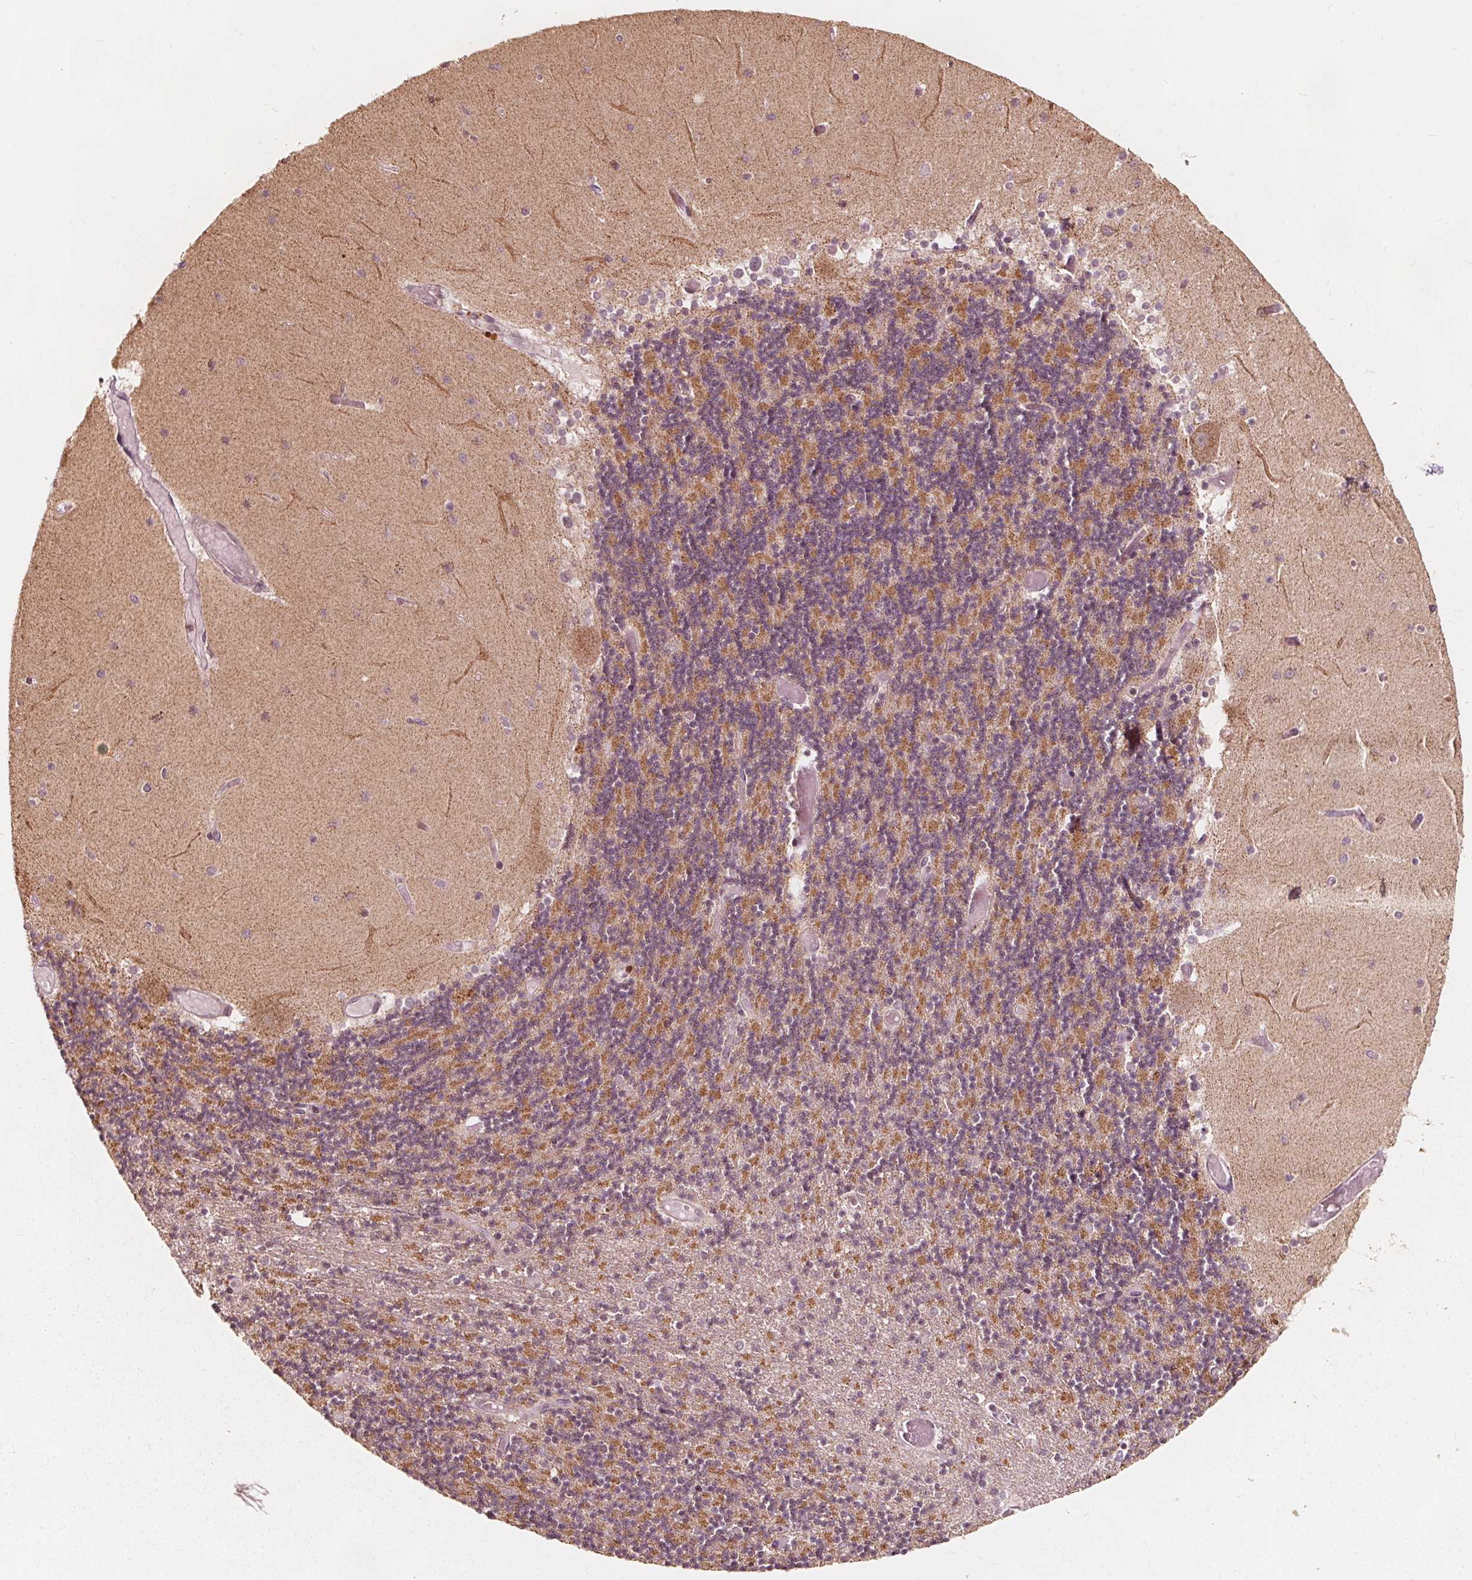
{"staining": {"intensity": "moderate", "quantity": "<25%", "location": "cytoplasmic/membranous"}, "tissue": "cerebellum", "cell_type": "Cells in granular layer", "image_type": "normal", "snomed": [{"axis": "morphology", "description": "Normal tissue, NOS"}, {"axis": "topography", "description": "Cerebellum"}], "caption": "Immunohistochemical staining of unremarkable cerebellum displays low levels of moderate cytoplasmic/membranous expression in about <25% of cells in granular layer. Nuclei are stained in blue.", "gene": "AIP", "patient": {"sex": "female", "age": 28}}